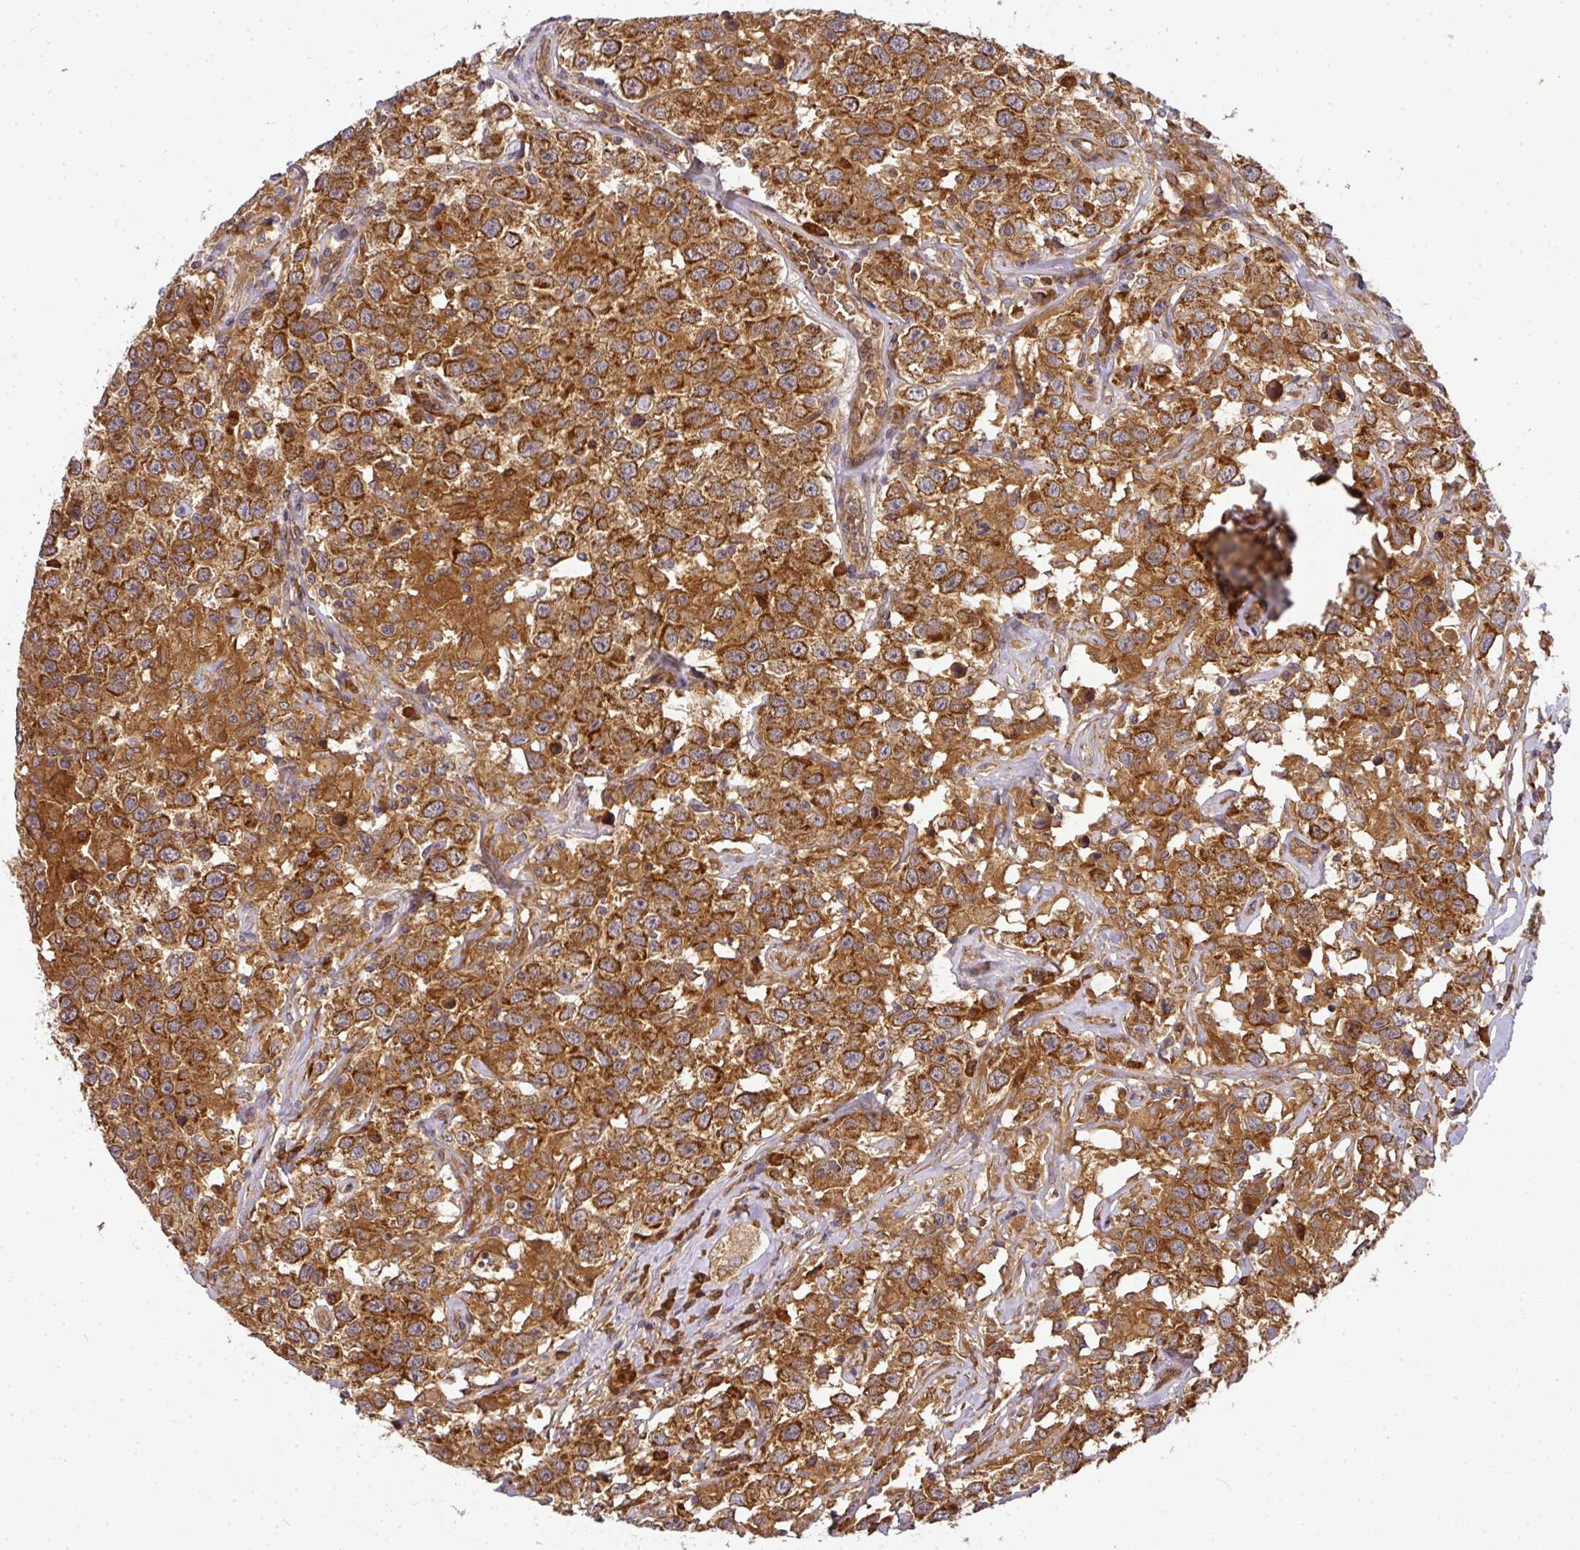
{"staining": {"intensity": "strong", "quantity": ">75%", "location": "cytoplasmic/membranous"}, "tissue": "testis cancer", "cell_type": "Tumor cells", "image_type": "cancer", "snomed": [{"axis": "morphology", "description": "Seminoma, NOS"}, {"axis": "topography", "description": "Testis"}], "caption": "Immunohistochemical staining of testis cancer (seminoma) shows high levels of strong cytoplasmic/membranous positivity in approximately >75% of tumor cells.", "gene": "MALSU1", "patient": {"sex": "male", "age": 41}}